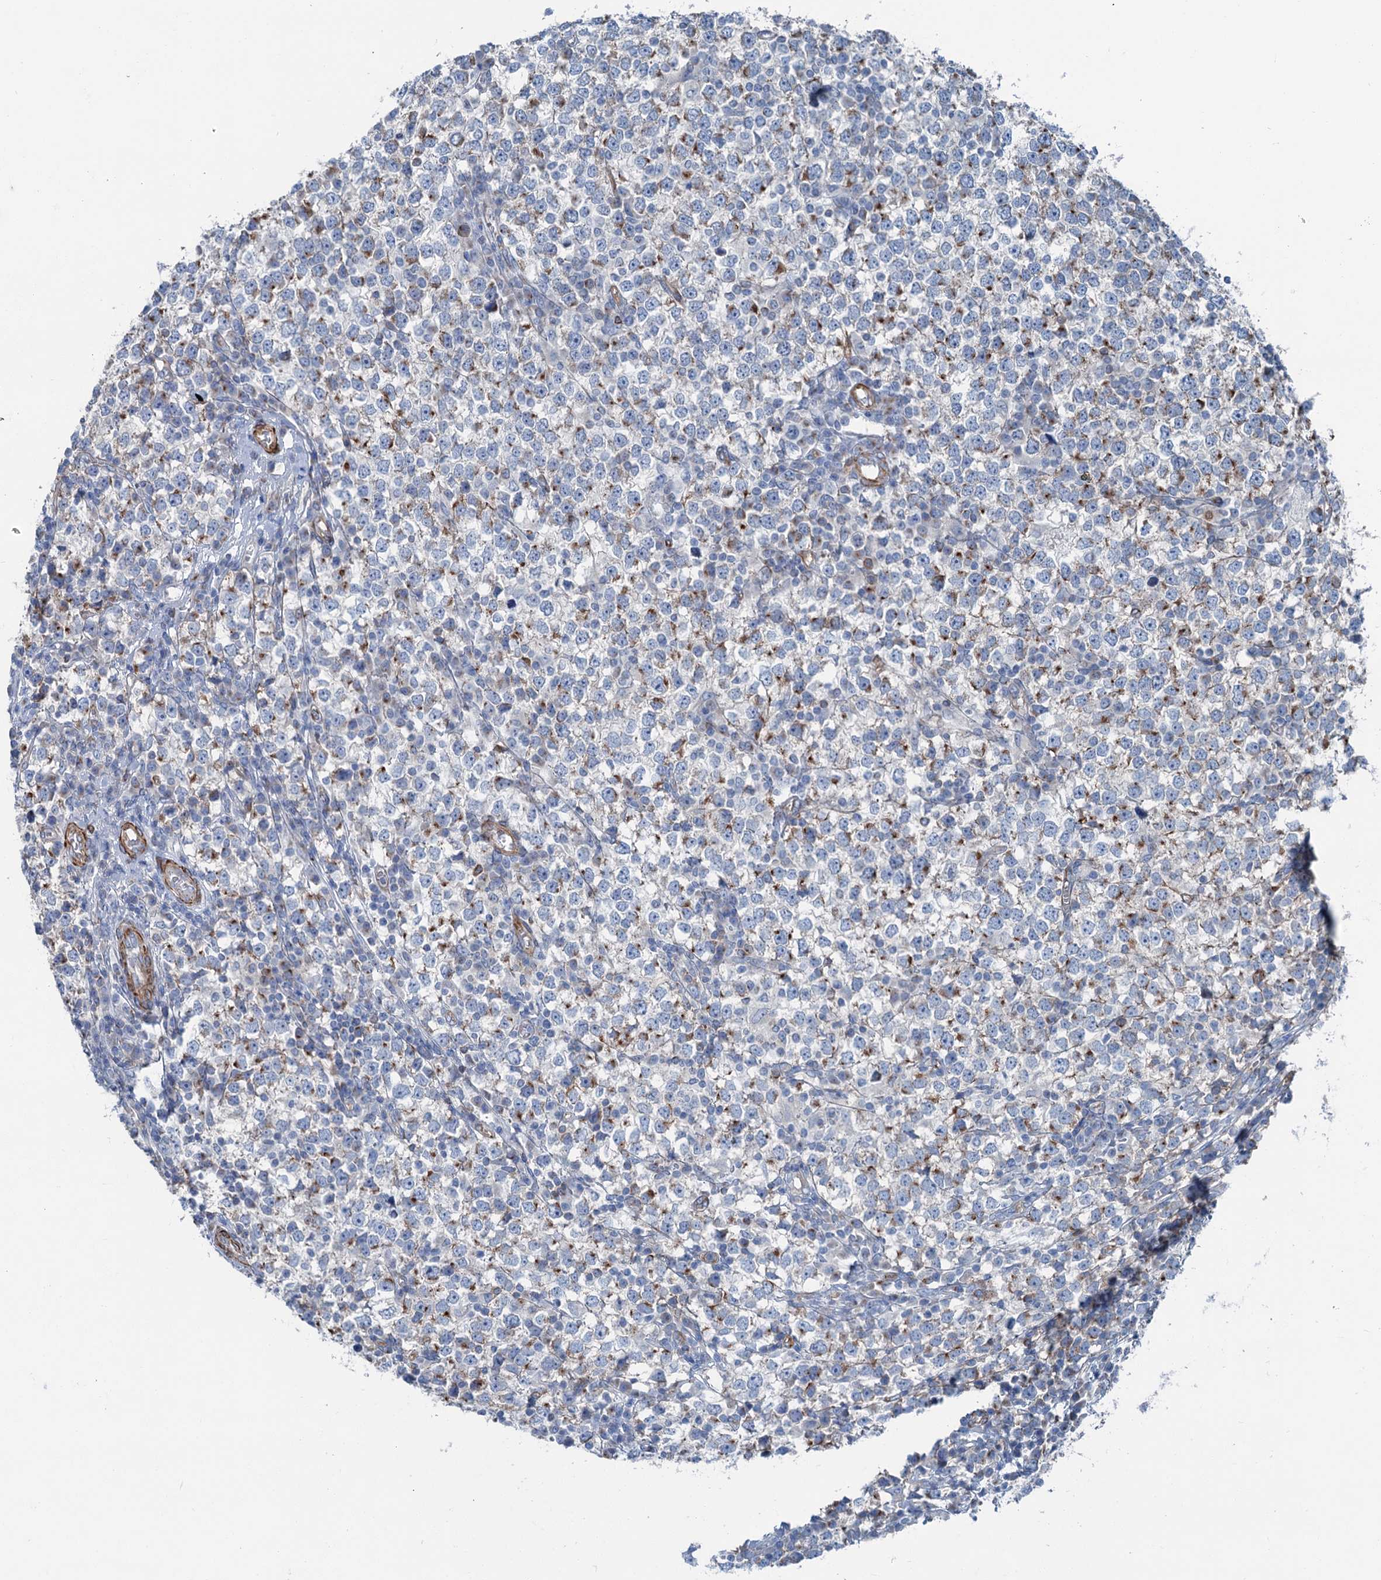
{"staining": {"intensity": "weak", "quantity": "<25%", "location": "cytoplasmic/membranous"}, "tissue": "testis cancer", "cell_type": "Tumor cells", "image_type": "cancer", "snomed": [{"axis": "morphology", "description": "Seminoma, NOS"}, {"axis": "topography", "description": "Testis"}], "caption": "Immunohistochemistry (IHC) image of testis seminoma stained for a protein (brown), which reveals no expression in tumor cells.", "gene": "CALCOCO1", "patient": {"sex": "male", "age": 65}}